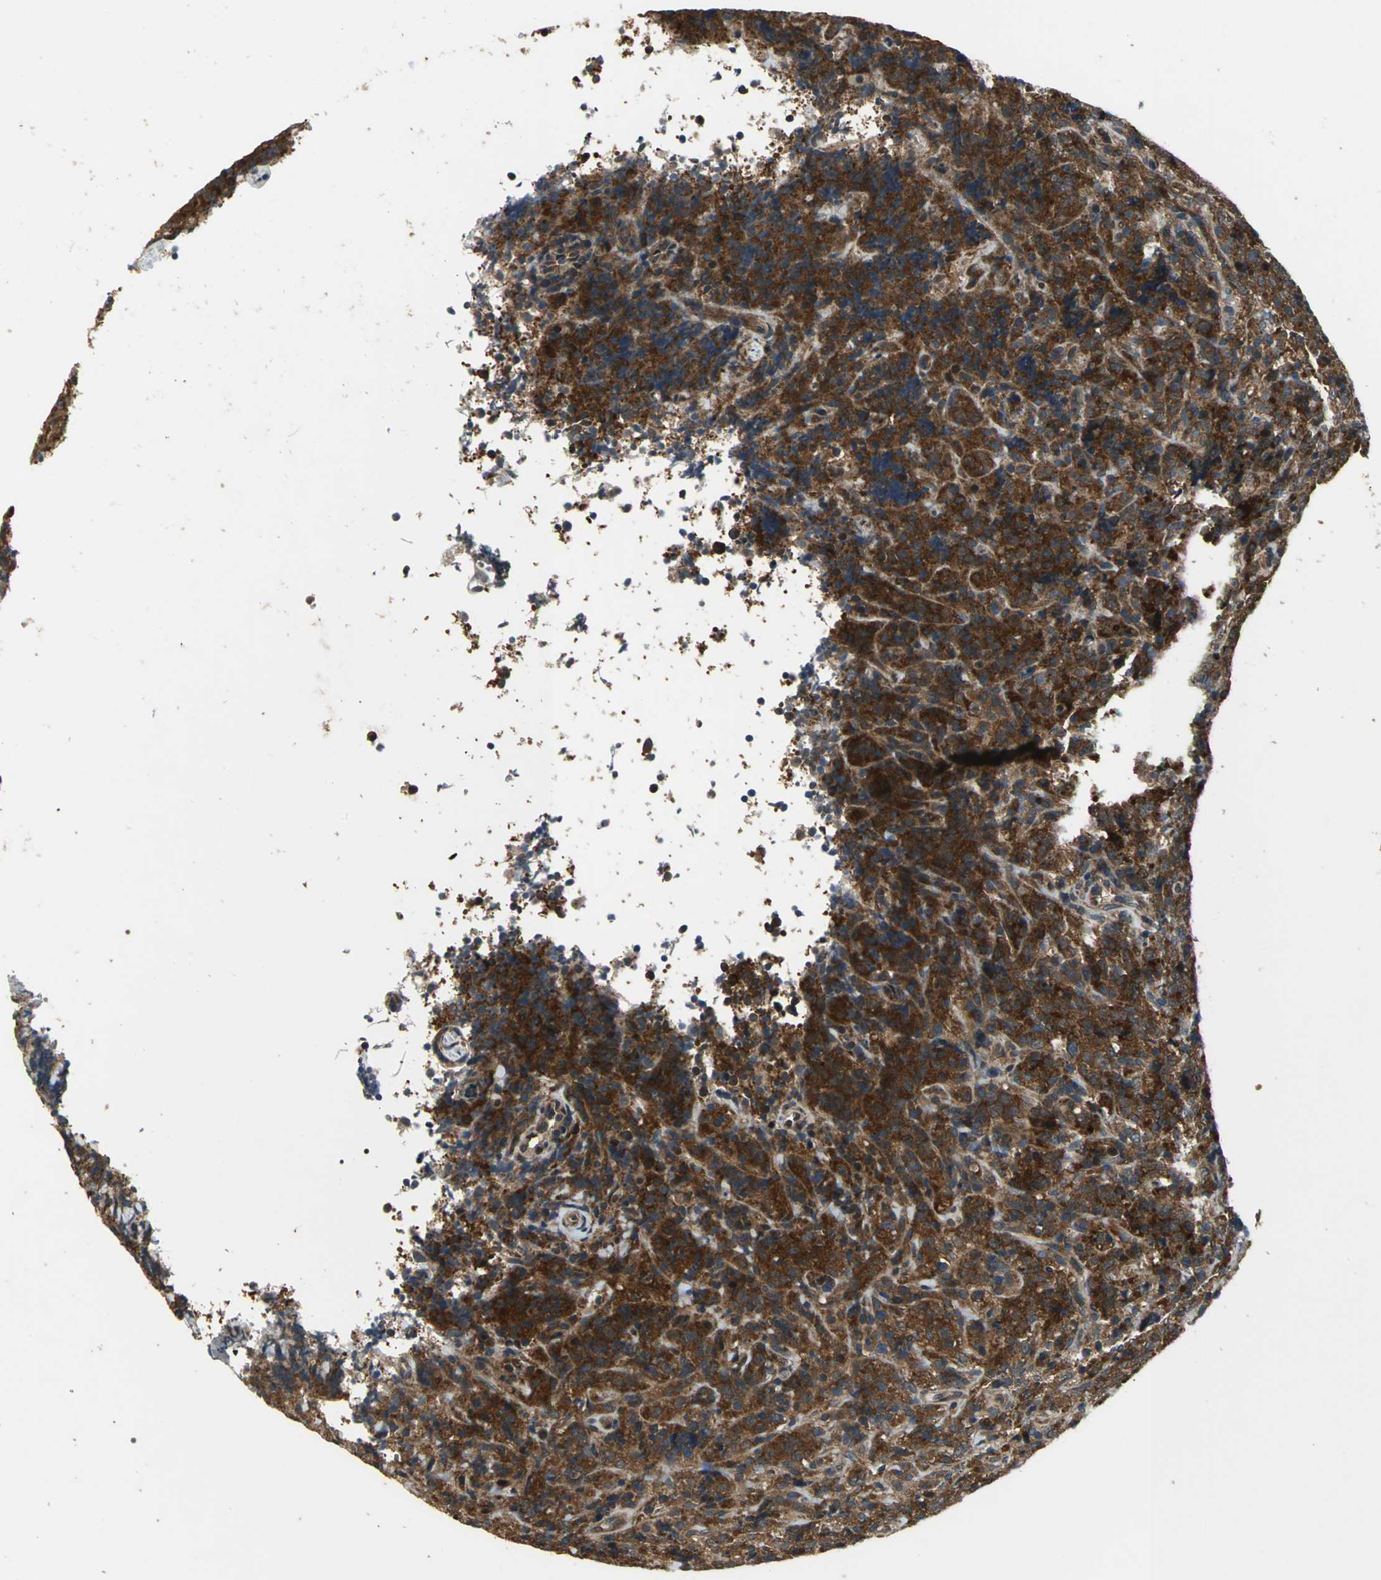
{"staining": {"intensity": "strong", "quantity": ">75%", "location": "cytoplasmic/membranous"}, "tissue": "lymphoma", "cell_type": "Tumor cells", "image_type": "cancer", "snomed": [{"axis": "morphology", "description": "Malignant lymphoma, non-Hodgkin's type, High grade"}, {"axis": "topography", "description": "Tonsil"}], "caption": "The immunohistochemical stain labels strong cytoplasmic/membranous staining in tumor cells of high-grade malignant lymphoma, non-Hodgkin's type tissue.", "gene": "EIF2B2", "patient": {"sex": "female", "age": 36}}